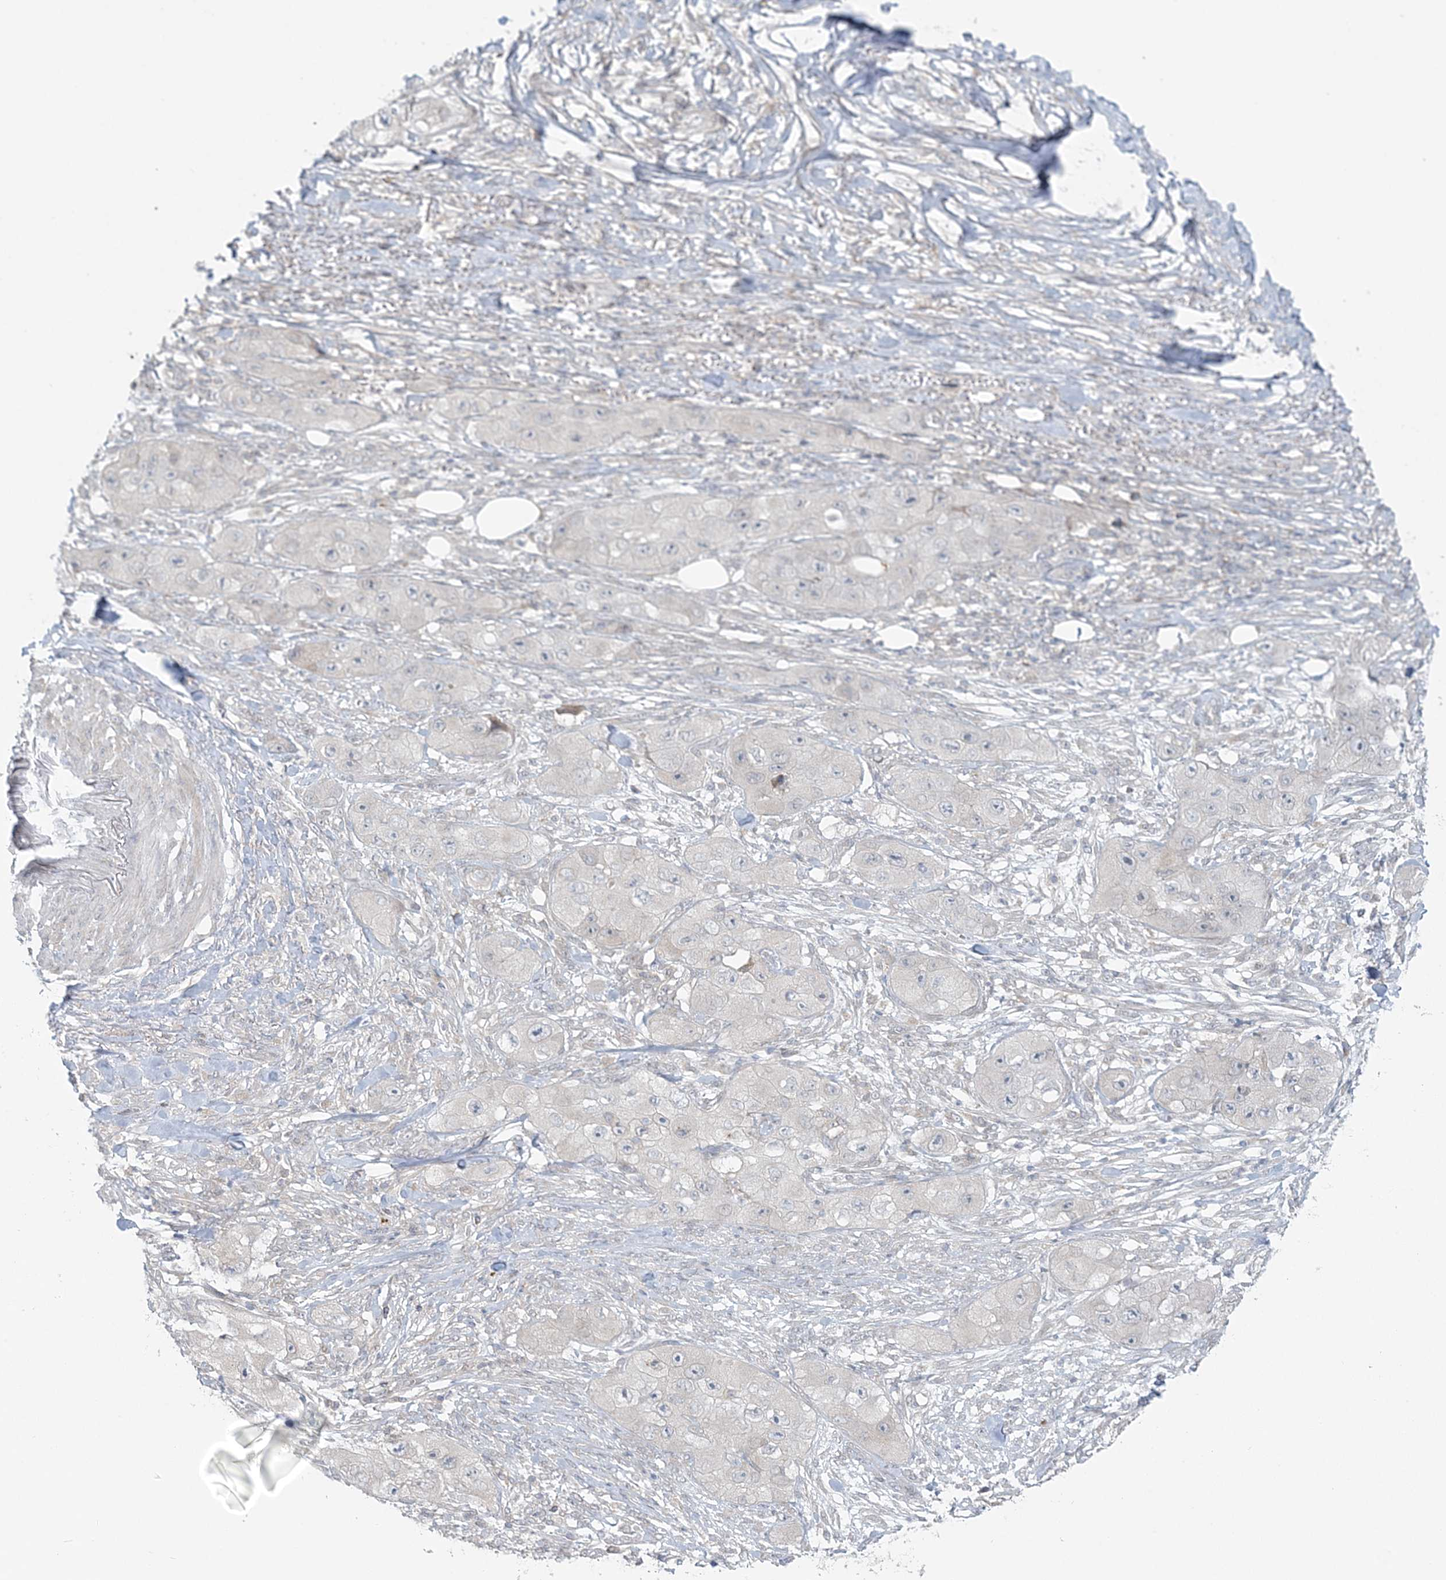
{"staining": {"intensity": "negative", "quantity": "none", "location": "none"}, "tissue": "skin cancer", "cell_type": "Tumor cells", "image_type": "cancer", "snomed": [{"axis": "morphology", "description": "Squamous cell carcinoma, NOS"}, {"axis": "topography", "description": "Skin"}, {"axis": "topography", "description": "Subcutis"}], "caption": "Immunohistochemistry (IHC) micrograph of neoplastic tissue: human skin squamous cell carcinoma stained with DAB exhibits no significant protein positivity in tumor cells.", "gene": "BLTP3A", "patient": {"sex": "male", "age": 73}}